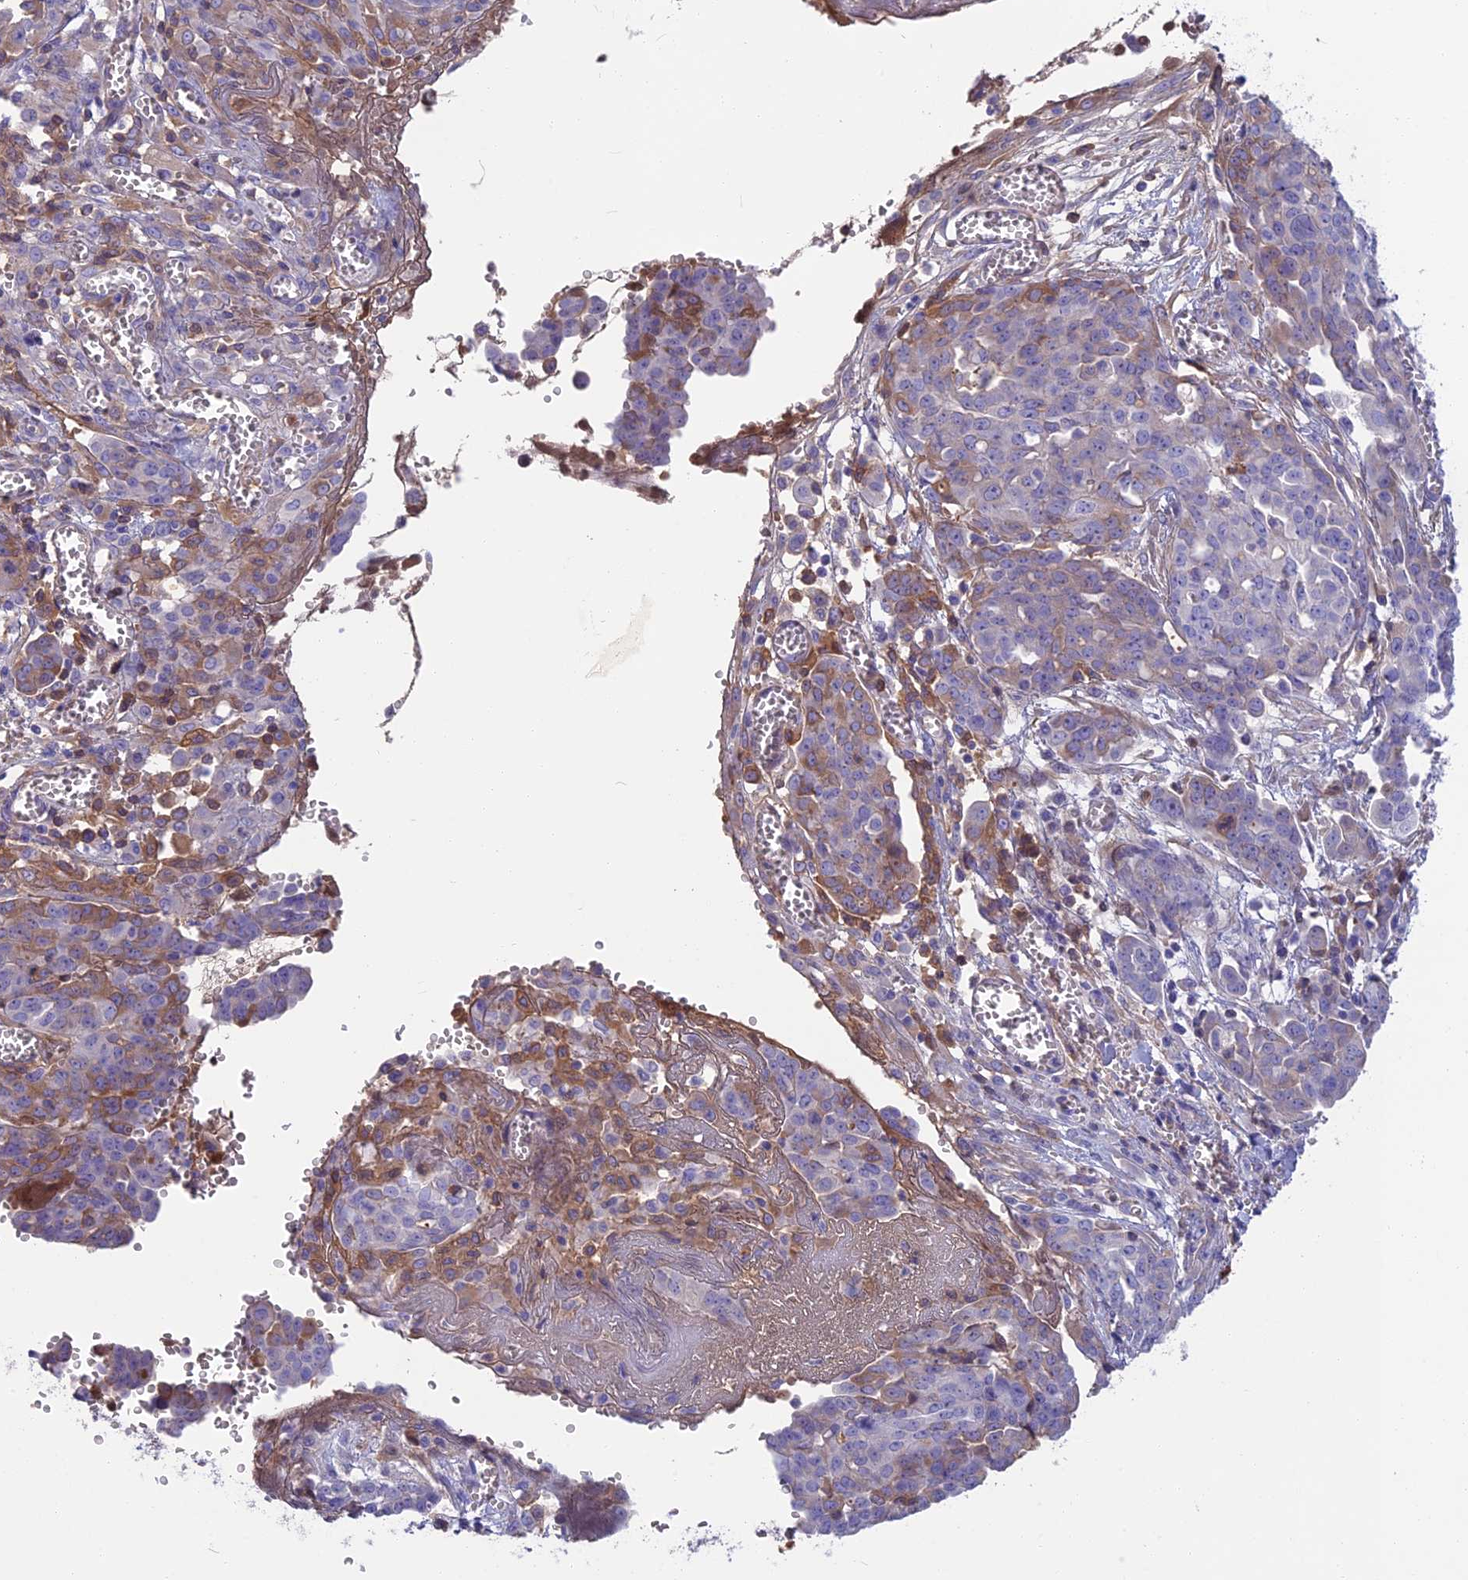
{"staining": {"intensity": "weak", "quantity": "<25%", "location": "cytoplasmic/membranous"}, "tissue": "ovarian cancer", "cell_type": "Tumor cells", "image_type": "cancer", "snomed": [{"axis": "morphology", "description": "Cystadenocarcinoma, serous, NOS"}, {"axis": "topography", "description": "Soft tissue"}, {"axis": "topography", "description": "Ovary"}], "caption": "Ovarian cancer was stained to show a protein in brown. There is no significant expression in tumor cells. Brightfield microscopy of IHC stained with DAB (3,3'-diaminobenzidine) (brown) and hematoxylin (blue), captured at high magnification.", "gene": "SNAP91", "patient": {"sex": "female", "age": 57}}